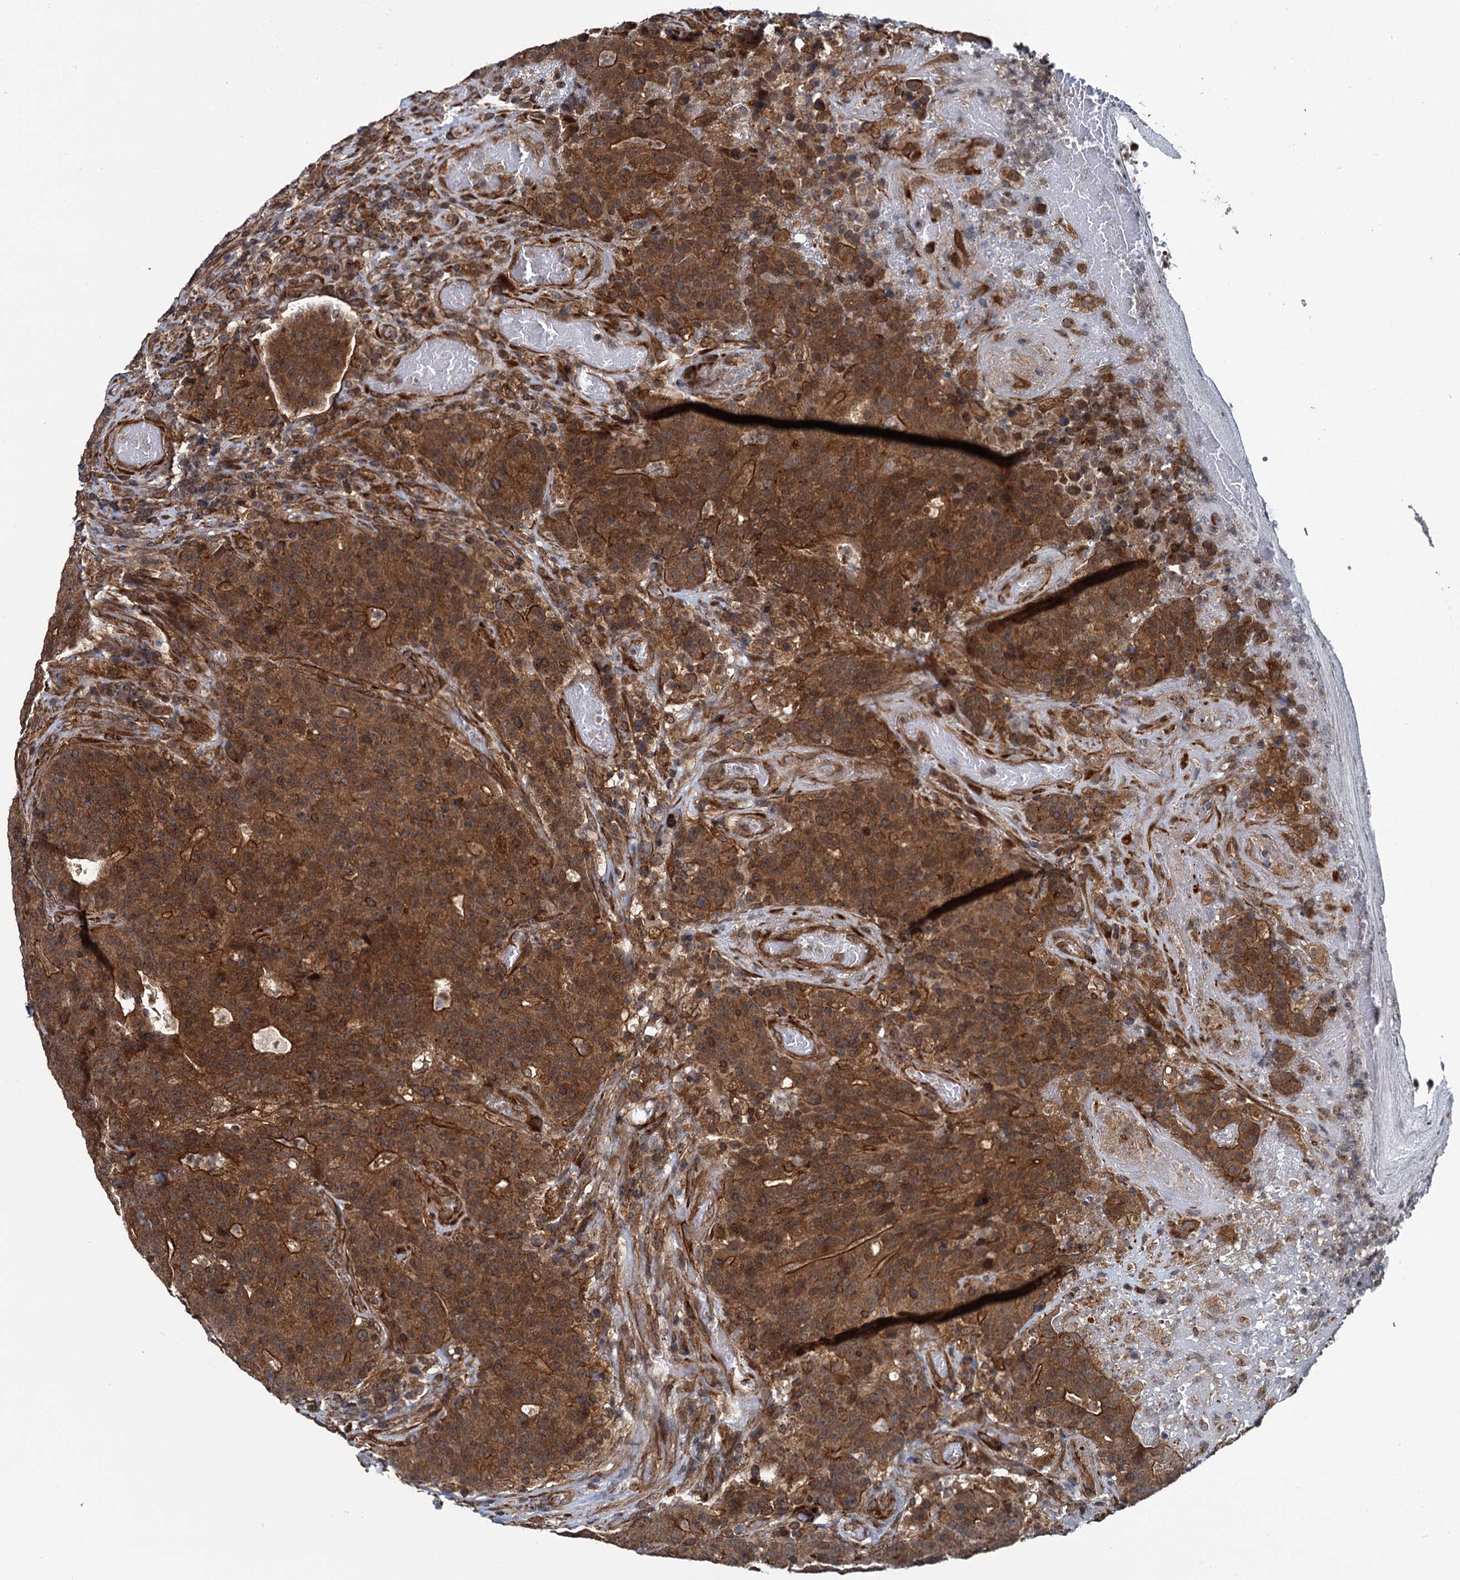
{"staining": {"intensity": "moderate", "quantity": ">75%", "location": "cytoplasmic/membranous"}, "tissue": "colorectal cancer", "cell_type": "Tumor cells", "image_type": "cancer", "snomed": [{"axis": "morphology", "description": "Adenocarcinoma, NOS"}, {"axis": "topography", "description": "Colon"}], "caption": "Immunohistochemistry of colorectal cancer exhibits medium levels of moderate cytoplasmic/membranous positivity in about >75% of tumor cells.", "gene": "ZFYVE19", "patient": {"sex": "female", "age": 75}}